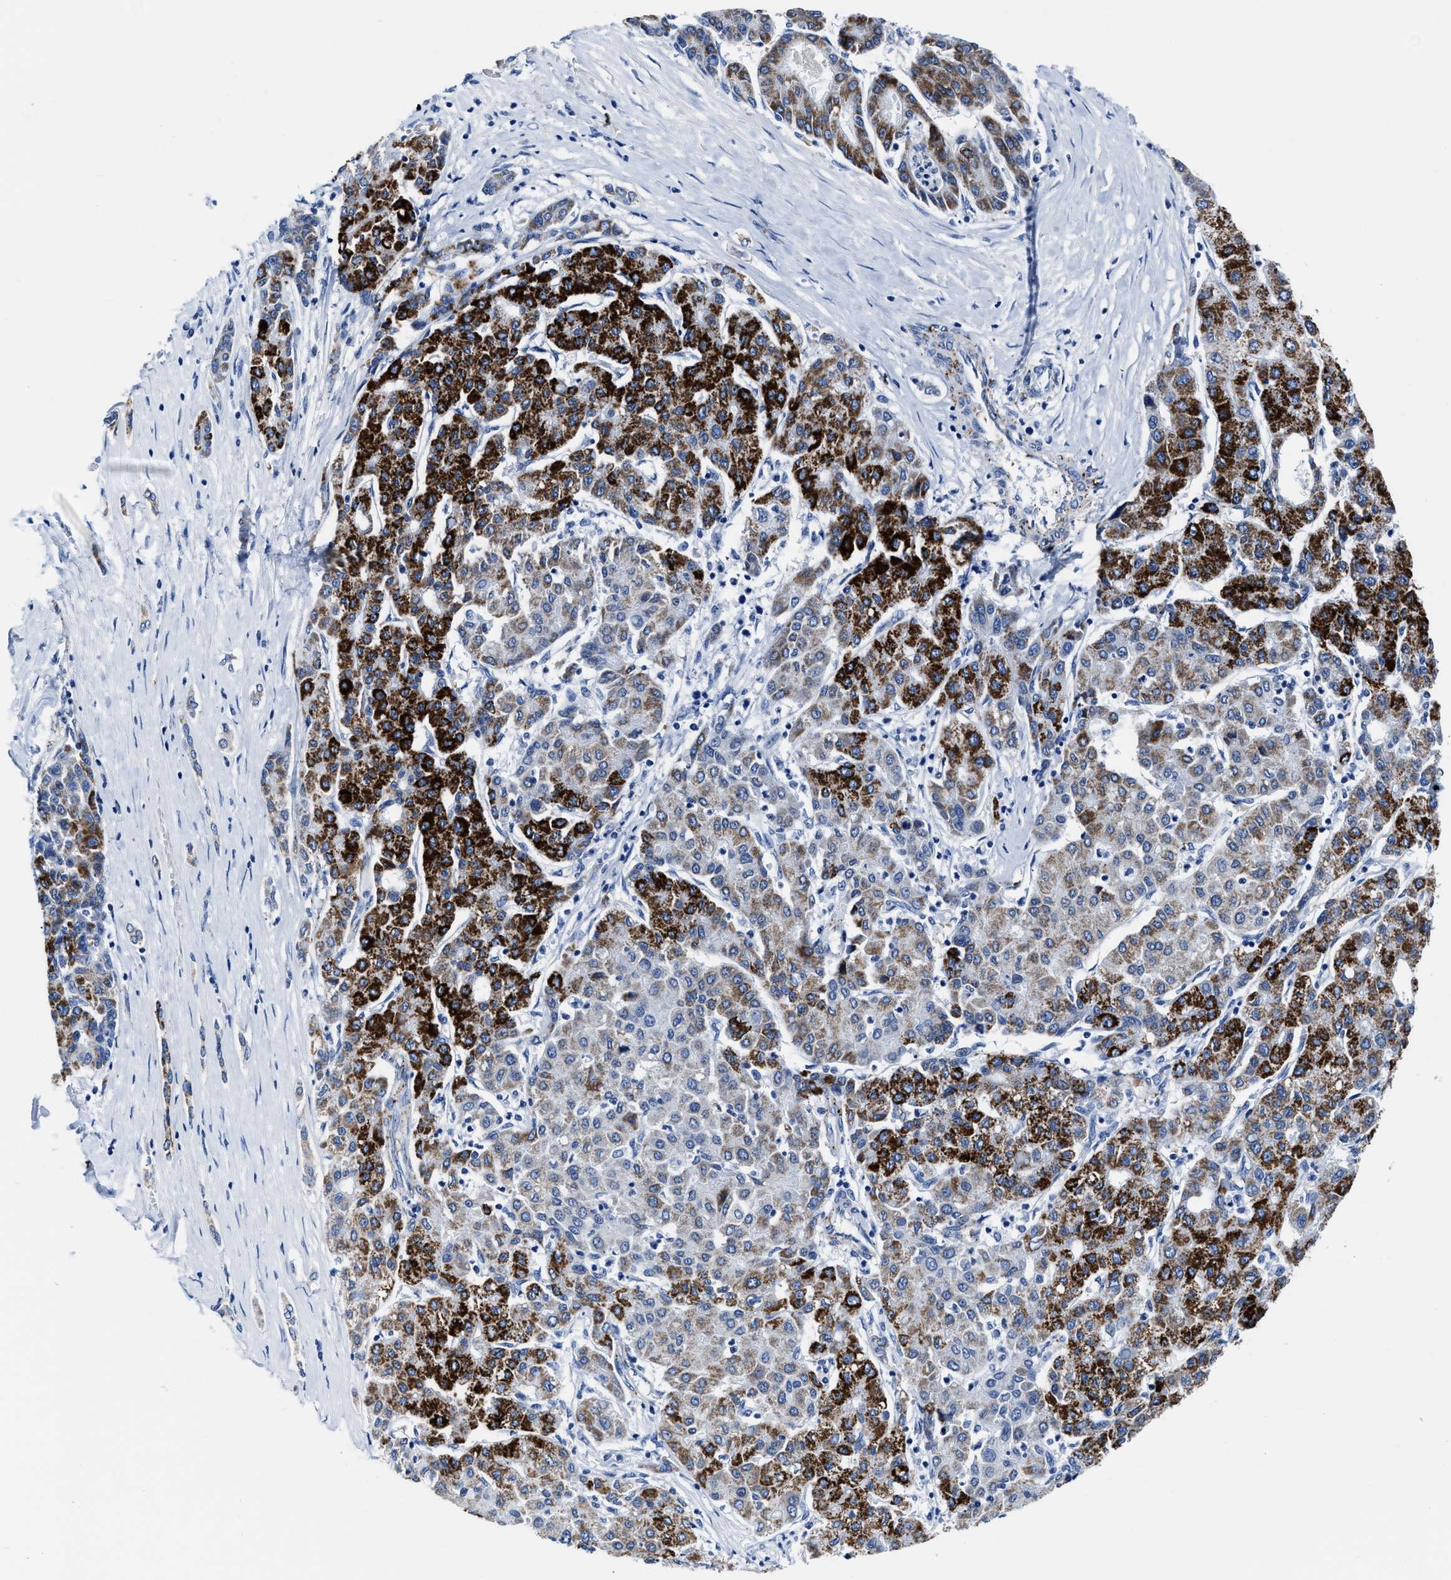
{"staining": {"intensity": "strong", "quantity": "25%-75%", "location": "cytoplasmic/membranous"}, "tissue": "liver cancer", "cell_type": "Tumor cells", "image_type": "cancer", "snomed": [{"axis": "morphology", "description": "Carcinoma, Hepatocellular, NOS"}, {"axis": "topography", "description": "Liver"}], "caption": "A micrograph of liver hepatocellular carcinoma stained for a protein demonstrates strong cytoplasmic/membranous brown staining in tumor cells.", "gene": "KCNMB3", "patient": {"sex": "male", "age": 65}}